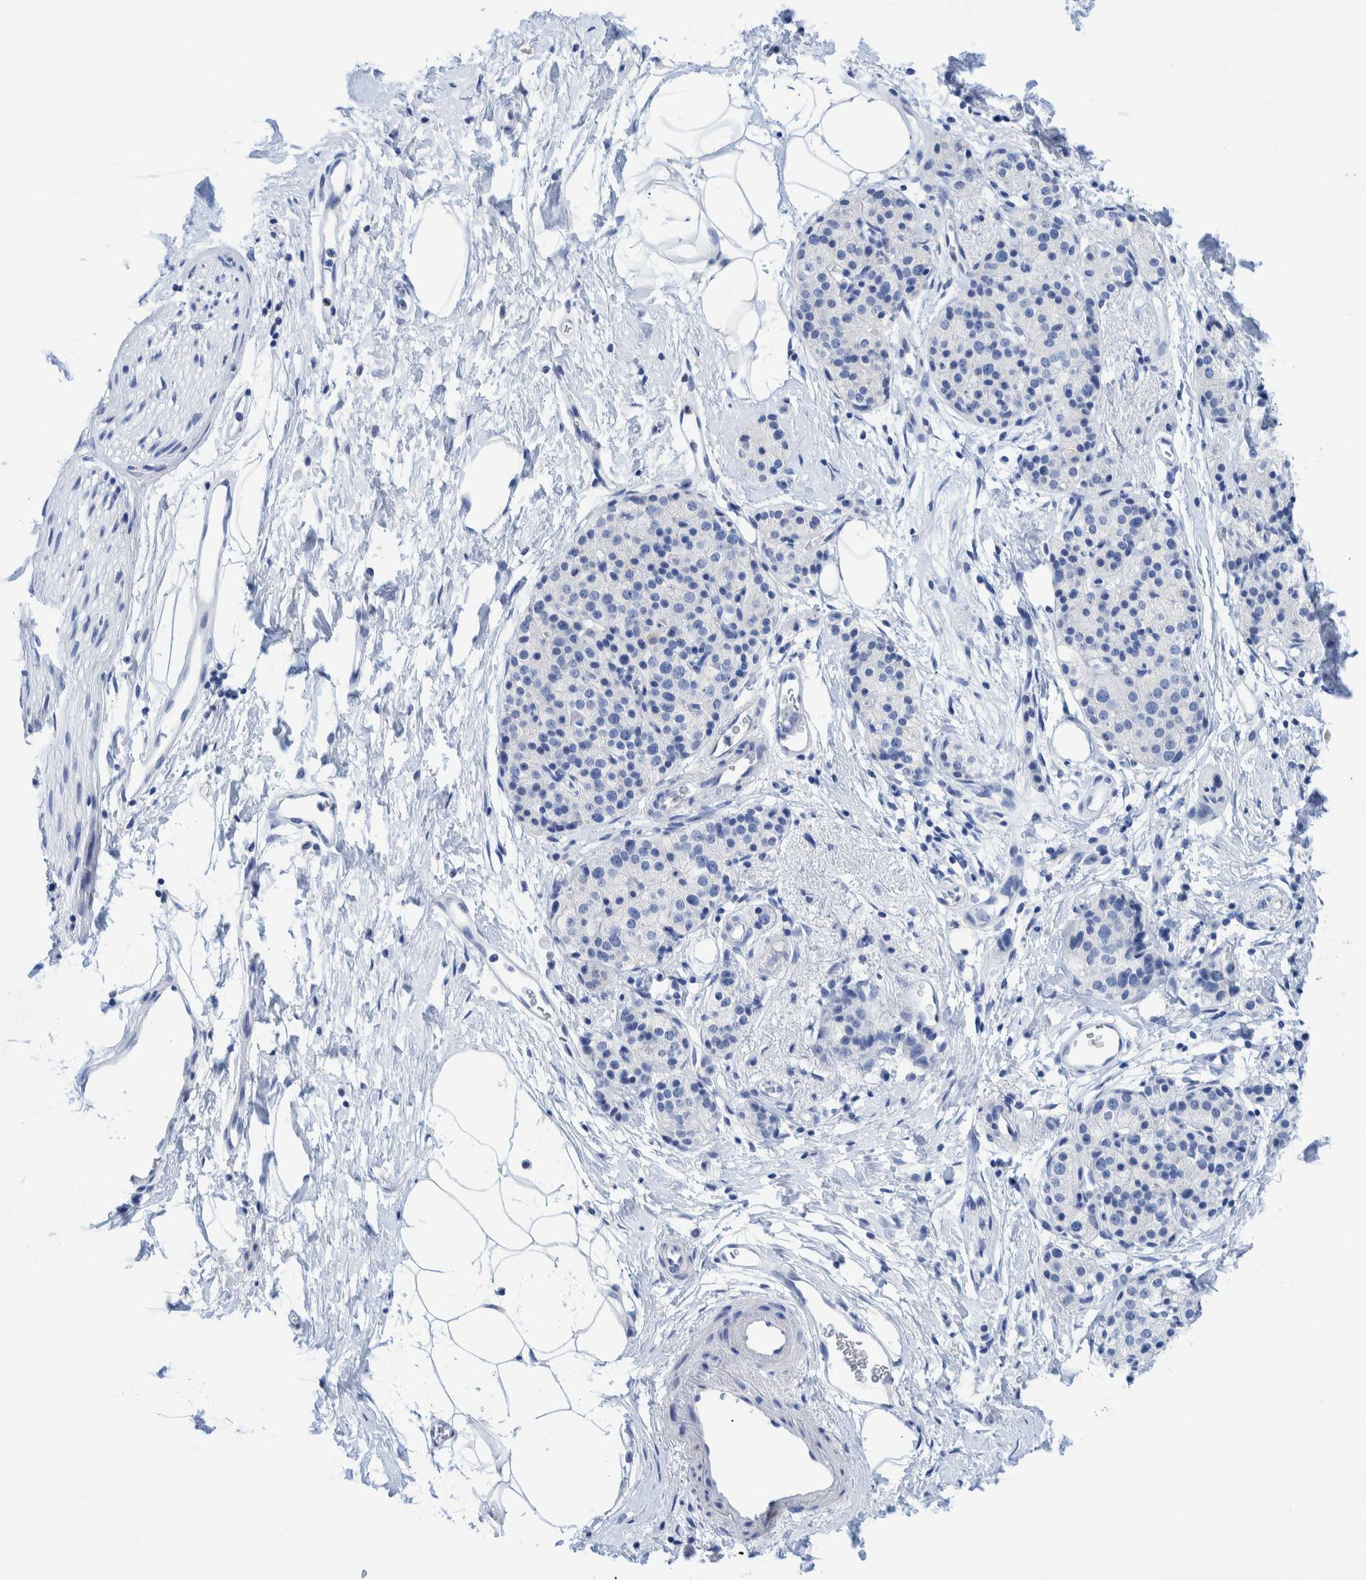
{"staining": {"intensity": "negative", "quantity": "none", "location": "none"}, "tissue": "pancreatic cancer", "cell_type": "Tumor cells", "image_type": "cancer", "snomed": [{"axis": "morphology", "description": "Adenocarcinoma, NOS"}, {"axis": "topography", "description": "Pancreas"}], "caption": "This is a image of immunohistochemistry (IHC) staining of pancreatic adenocarcinoma, which shows no staining in tumor cells. Nuclei are stained in blue.", "gene": "KRT14", "patient": {"sex": "male", "age": 50}}